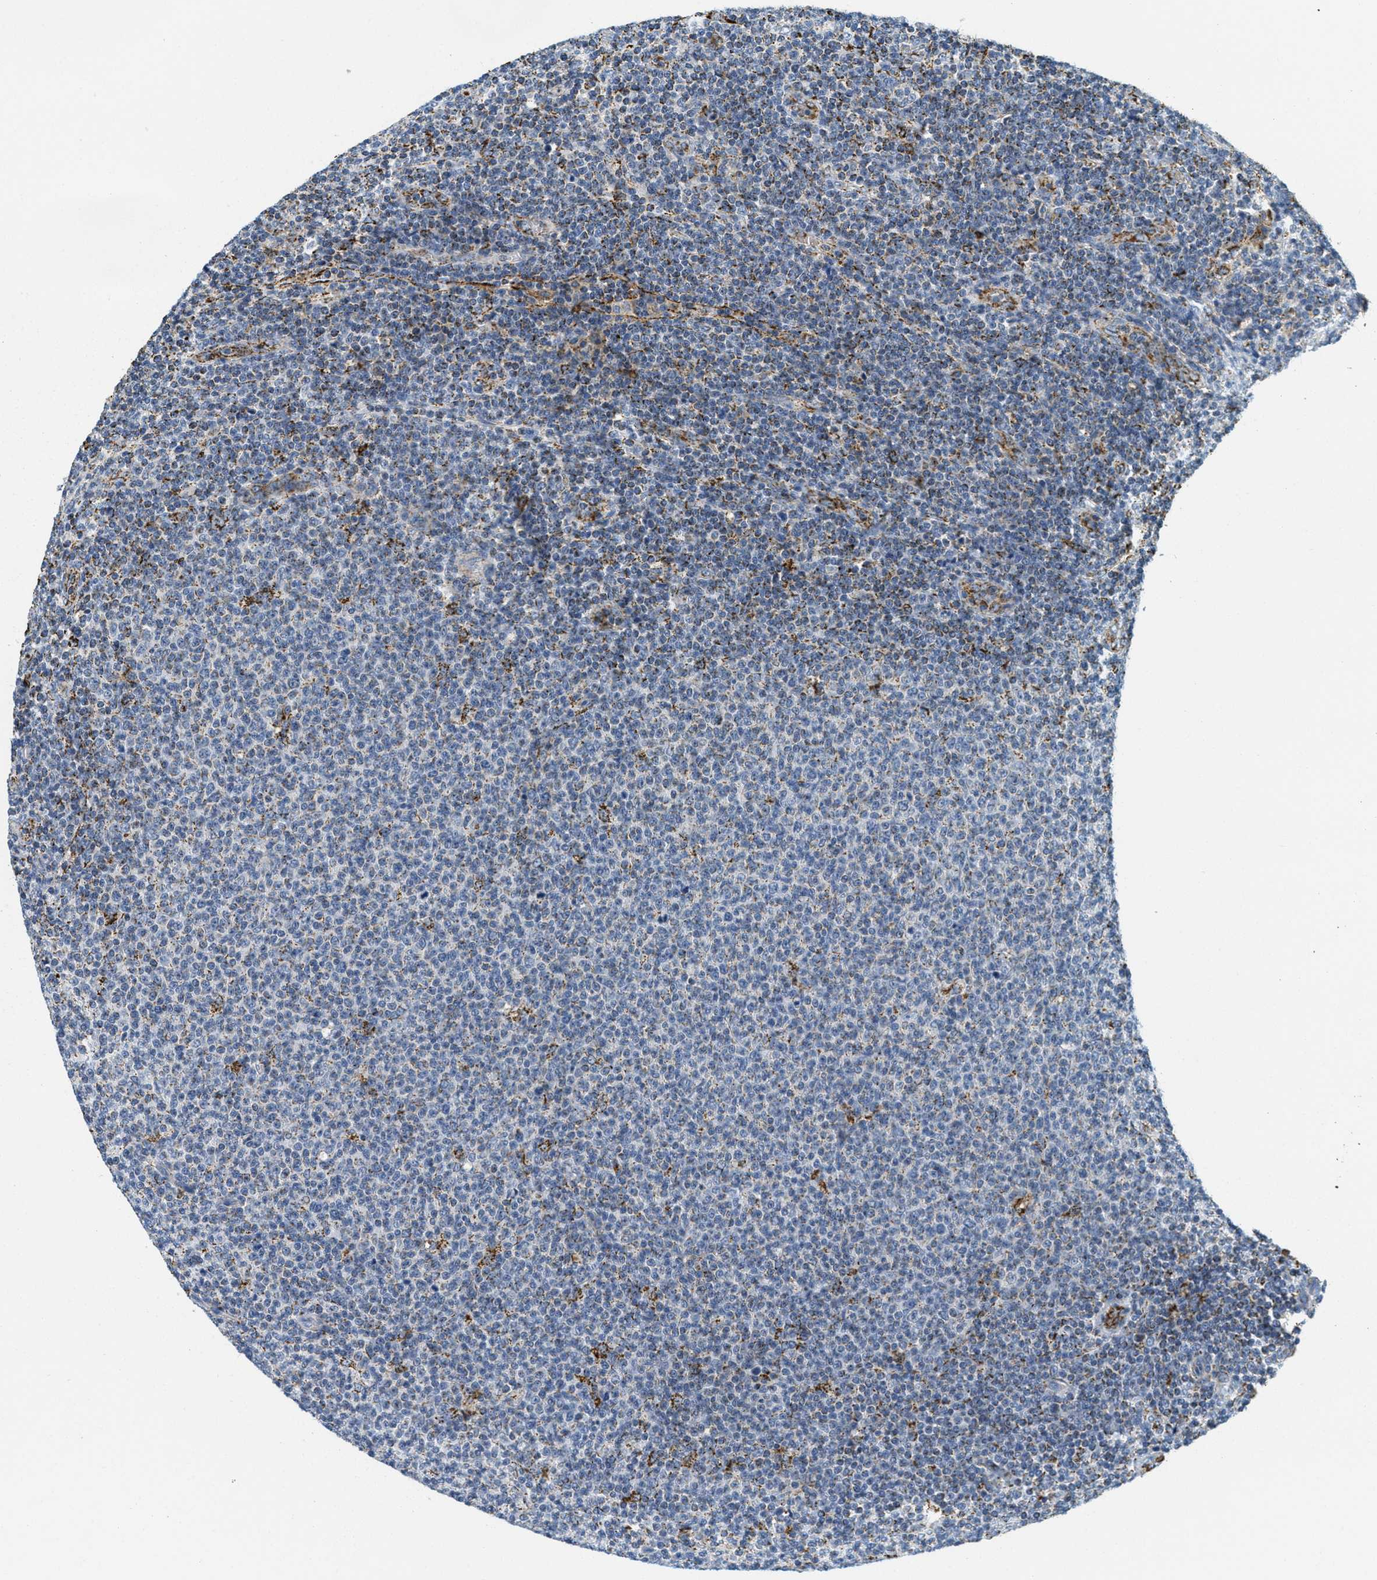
{"staining": {"intensity": "moderate", "quantity": "<25%", "location": "cytoplasmic/membranous"}, "tissue": "lymphoma", "cell_type": "Tumor cells", "image_type": "cancer", "snomed": [{"axis": "morphology", "description": "Malignant lymphoma, non-Hodgkin's type, Low grade"}, {"axis": "topography", "description": "Lymph node"}], "caption": "A low amount of moderate cytoplasmic/membranous expression is identified in about <25% of tumor cells in lymphoma tissue. (brown staining indicates protein expression, while blue staining denotes nuclei).", "gene": "HLCS", "patient": {"sex": "male", "age": 66}}